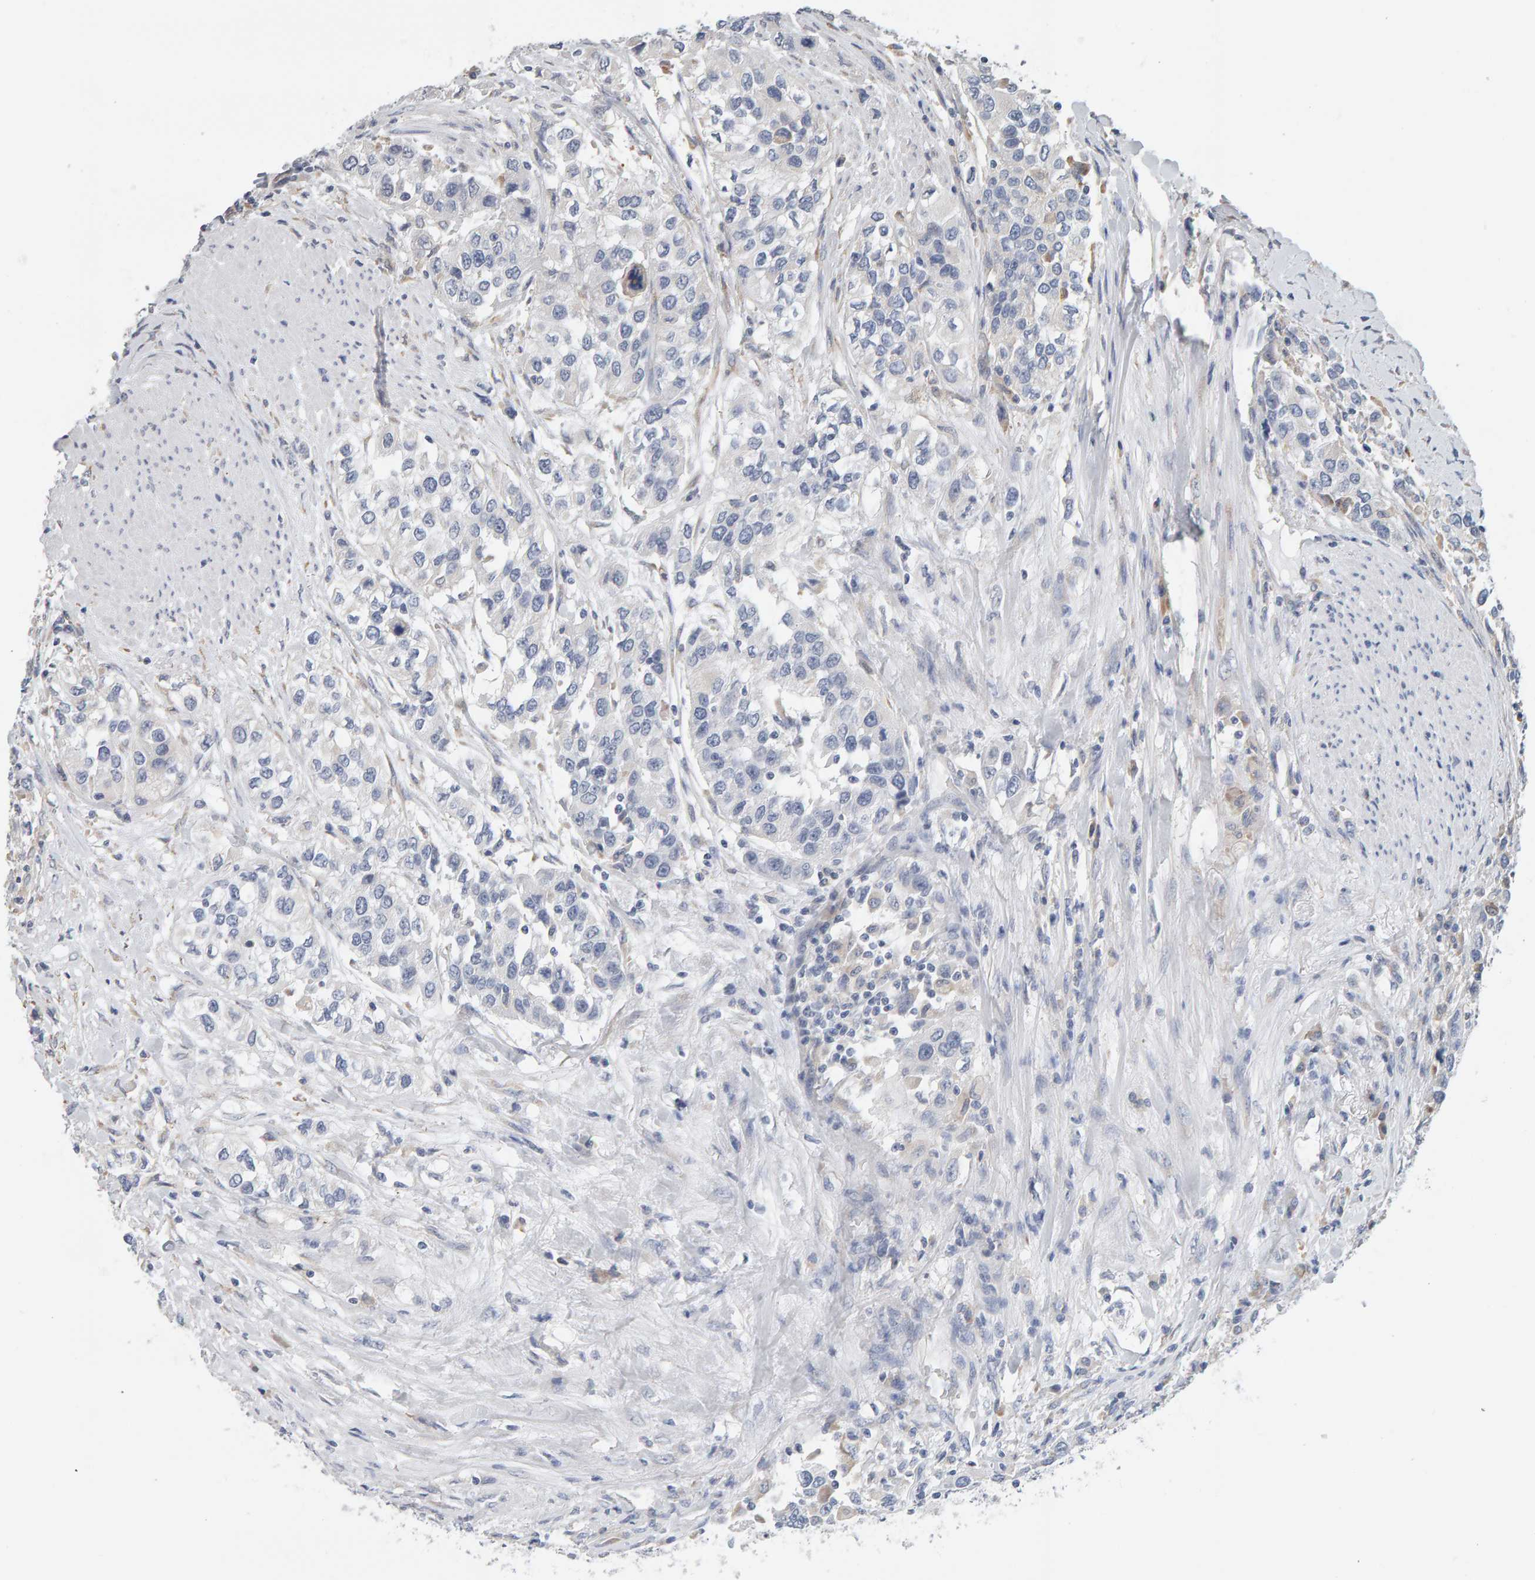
{"staining": {"intensity": "negative", "quantity": "none", "location": "none"}, "tissue": "urothelial cancer", "cell_type": "Tumor cells", "image_type": "cancer", "snomed": [{"axis": "morphology", "description": "Urothelial carcinoma, High grade"}, {"axis": "topography", "description": "Urinary bladder"}], "caption": "Immunohistochemistry micrograph of neoplastic tissue: high-grade urothelial carcinoma stained with DAB (3,3'-diaminobenzidine) displays no significant protein positivity in tumor cells.", "gene": "ADHFE1", "patient": {"sex": "female", "age": 80}}